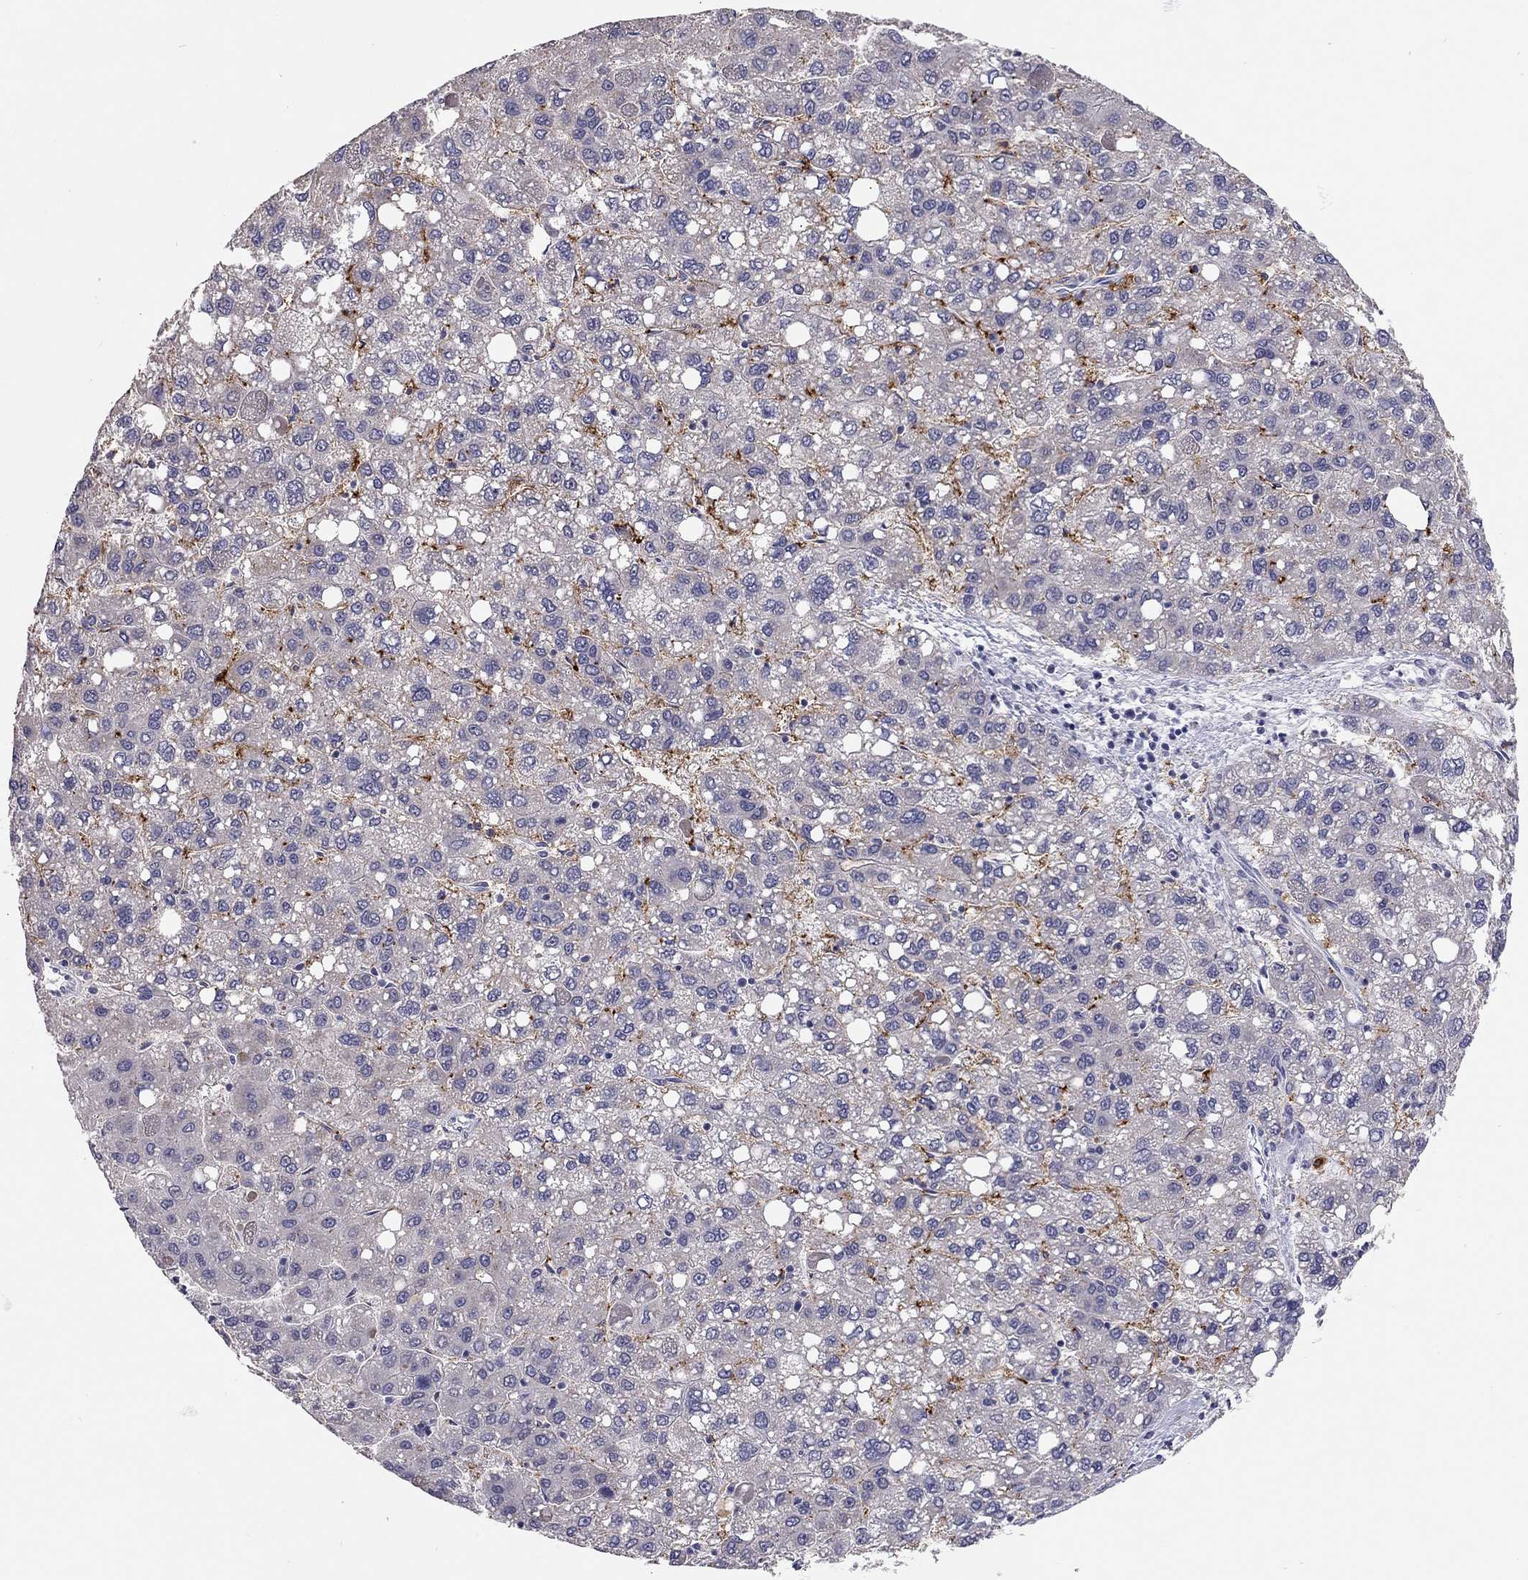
{"staining": {"intensity": "negative", "quantity": "none", "location": "none"}, "tissue": "liver cancer", "cell_type": "Tumor cells", "image_type": "cancer", "snomed": [{"axis": "morphology", "description": "Carcinoma, Hepatocellular, NOS"}, {"axis": "topography", "description": "Liver"}], "caption": "Immunohistochemical staining of hepatocellular carcinoma (liver) exhibits no significant expression in tumor cells.", "gene": "SCARB1", "patient": {"sex": "female", "age": 82}}